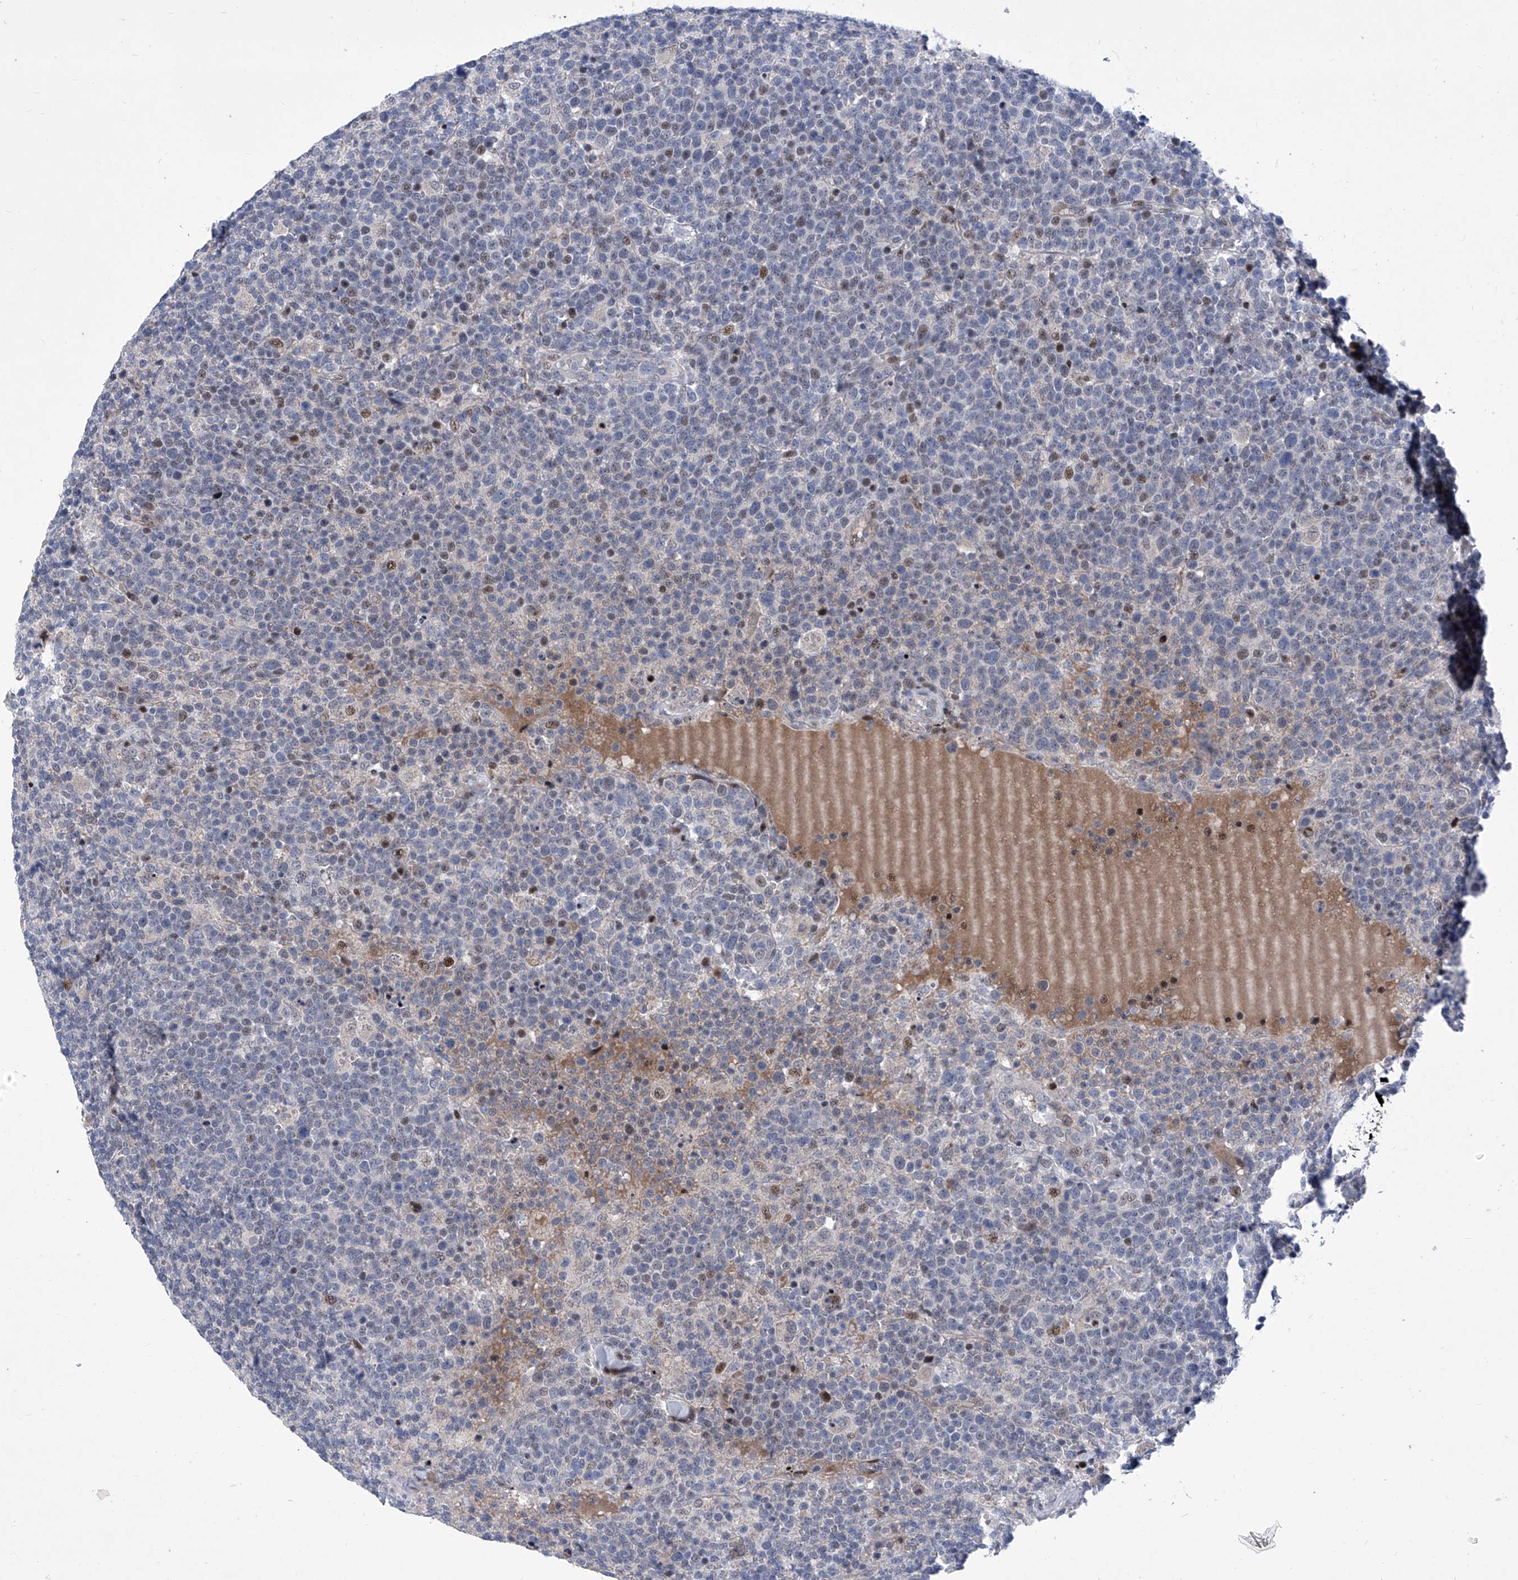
{"staining": {"intensity": "moderate", "quantity": "<25%", "location": "nuclear"}, "tissue": "lymphoma", "cell_type": "Tumor cells", "image_type": "cancer", "snomed": [{"axis": "morphology", "description": "Malignant lymphoma, non-Hodgkin's type, High grade"}, {"axis": "topography", "description": "Lymph node"}], "caption": "IHC photomicrograph of neoplastic tissue: human high-grade malignant lymphoma, non-Hodgkin's type stained using immunohistochemistry demonstrates low levels of moderate protein expression localized specifically in the nuclear of tumor cells, appearing as a nuclear brown color.", "gene": "NUFIP1", "patient": {"sex": "male", "age": 61}}